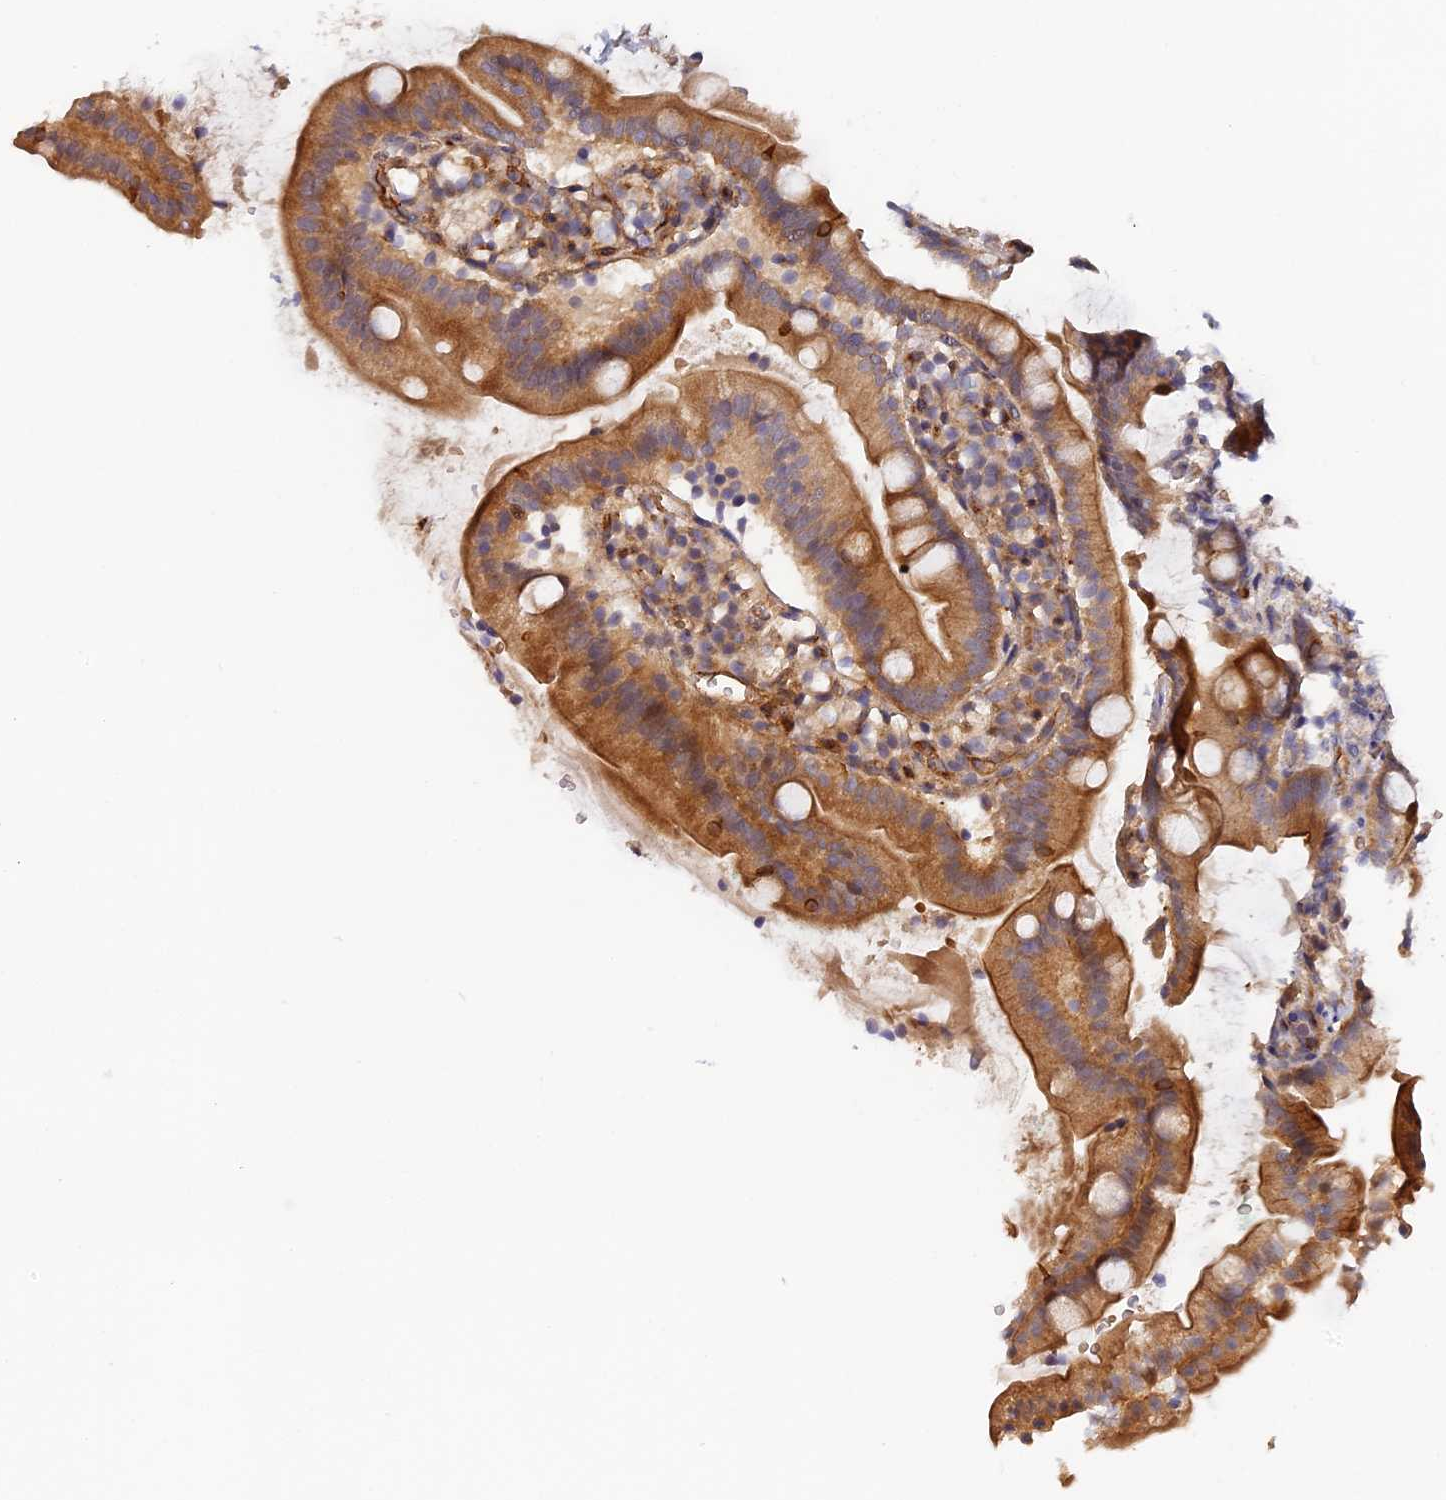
{"staining": {"intensity": "moderate", "quantity": ">75%", "location": "cytoplasmic/membranous"}, "tissue": "duodenum", "cell_type": "Glandular cells", "image_type": "normal", "snomed": [{"axis": "morphology", "description": "Normal tissue, NOS"}, {"axis": "topography", "description": "Duodenum"}], "caption": "Brown immunohistochemical staining in normal human duodenum reveals moderate cytoplasmic/membranous expression in approximately >75% of glandular cells. Using DAB (3,3'-diaminobenzidine) (brown) and hematoxylin (blue) stains, captured at high magnification using brightfield microscopy.", "gene": "MISP3", "patient": {"sex": "female", "age": 67}}